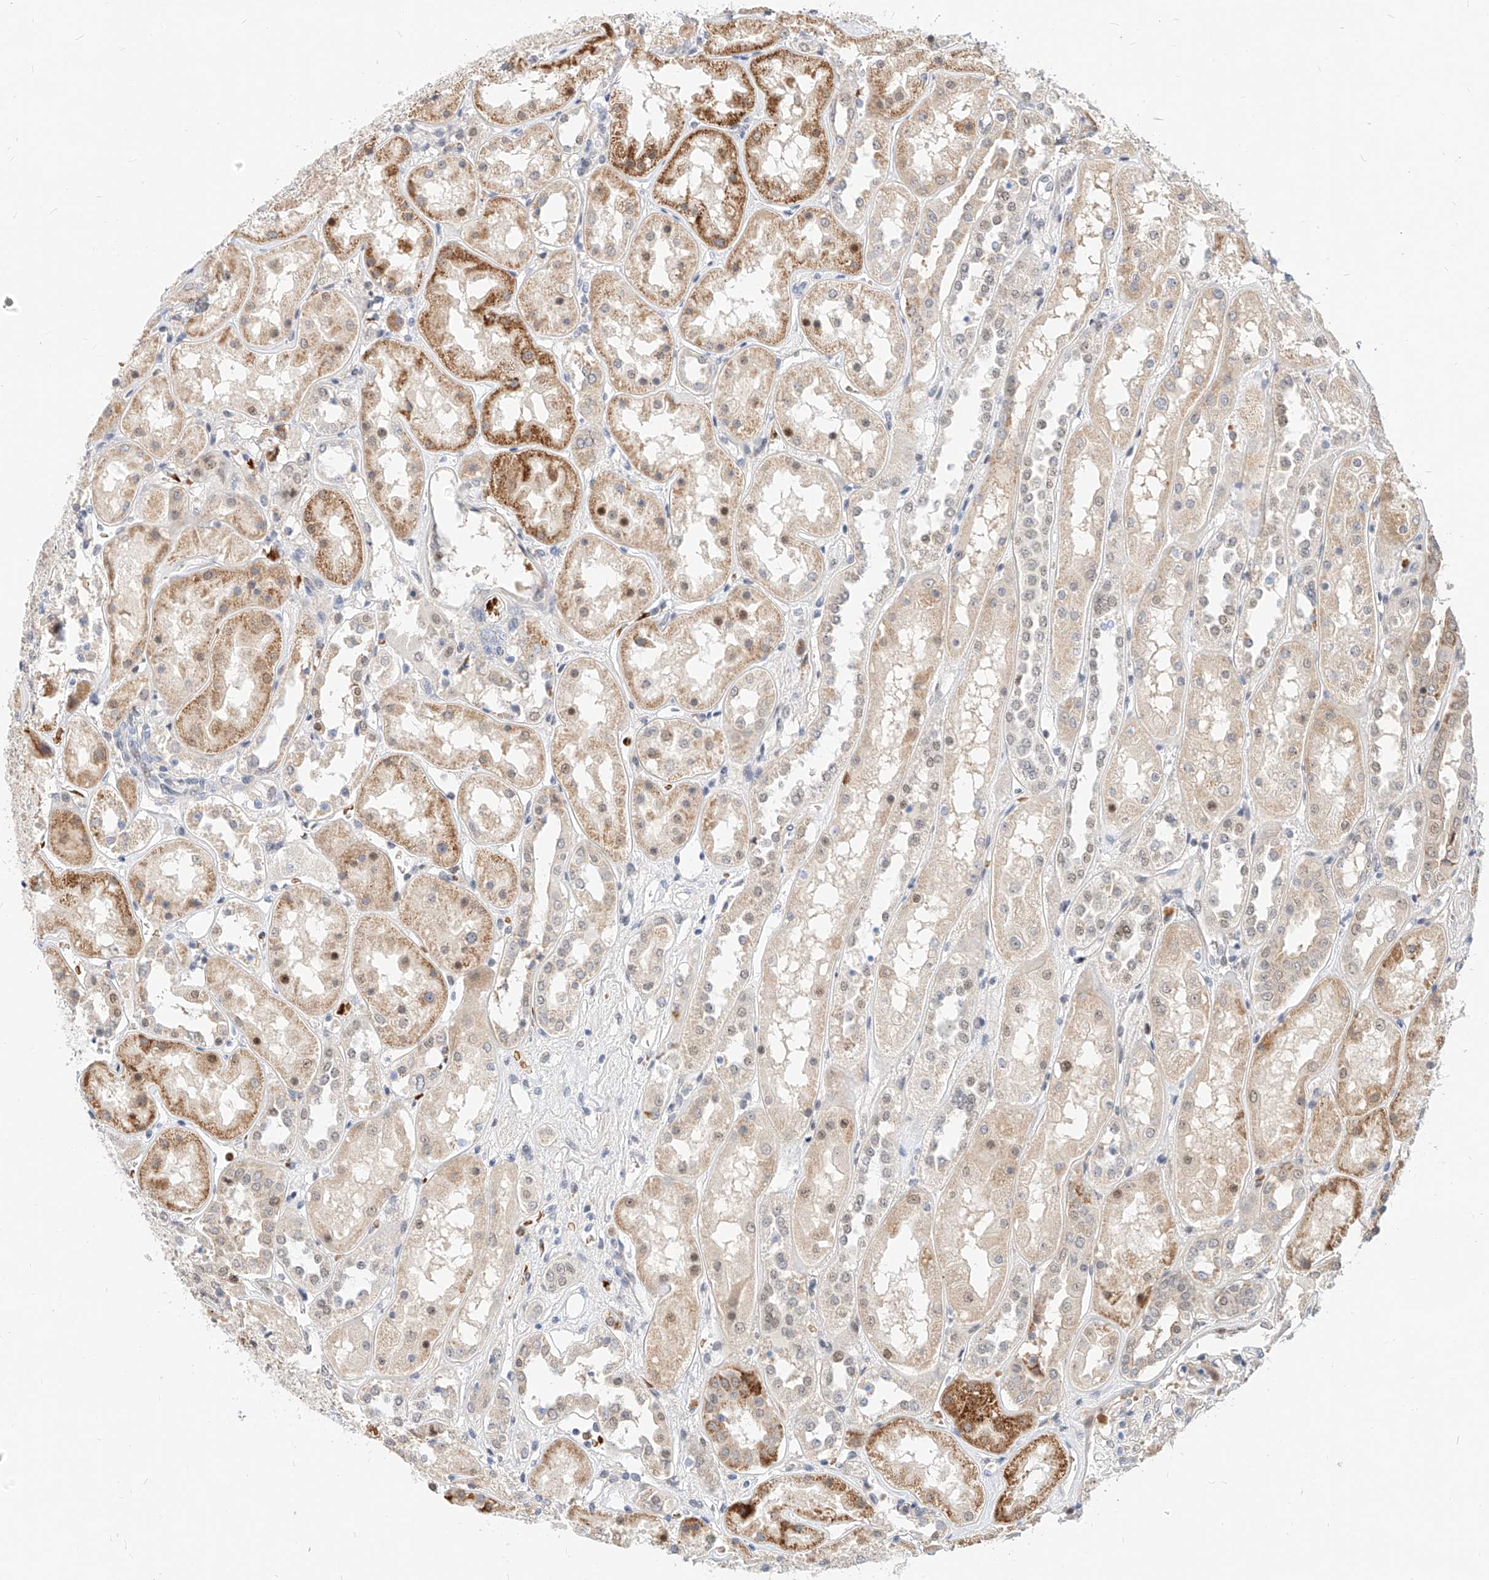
{"staining": {"intensity": "negative", "quantity": "none", "location": "none"}, "tissue": "kidney", "cell_type": "Cells in glomeruli", "image_type": "normal", "snomed": [{"axis": "morphology", "description": "Normal tissue, NOS"}, {"axis": "topography", "description": "Kidney"}], "caption": "Immunohistochemistry (IHC) photomicrograph of benign kidney stained for a protein (brown), which shows no expression in cells in glomeruli.", "gene": "CBX8", "patient": {"sex": "male", "age": 70}}